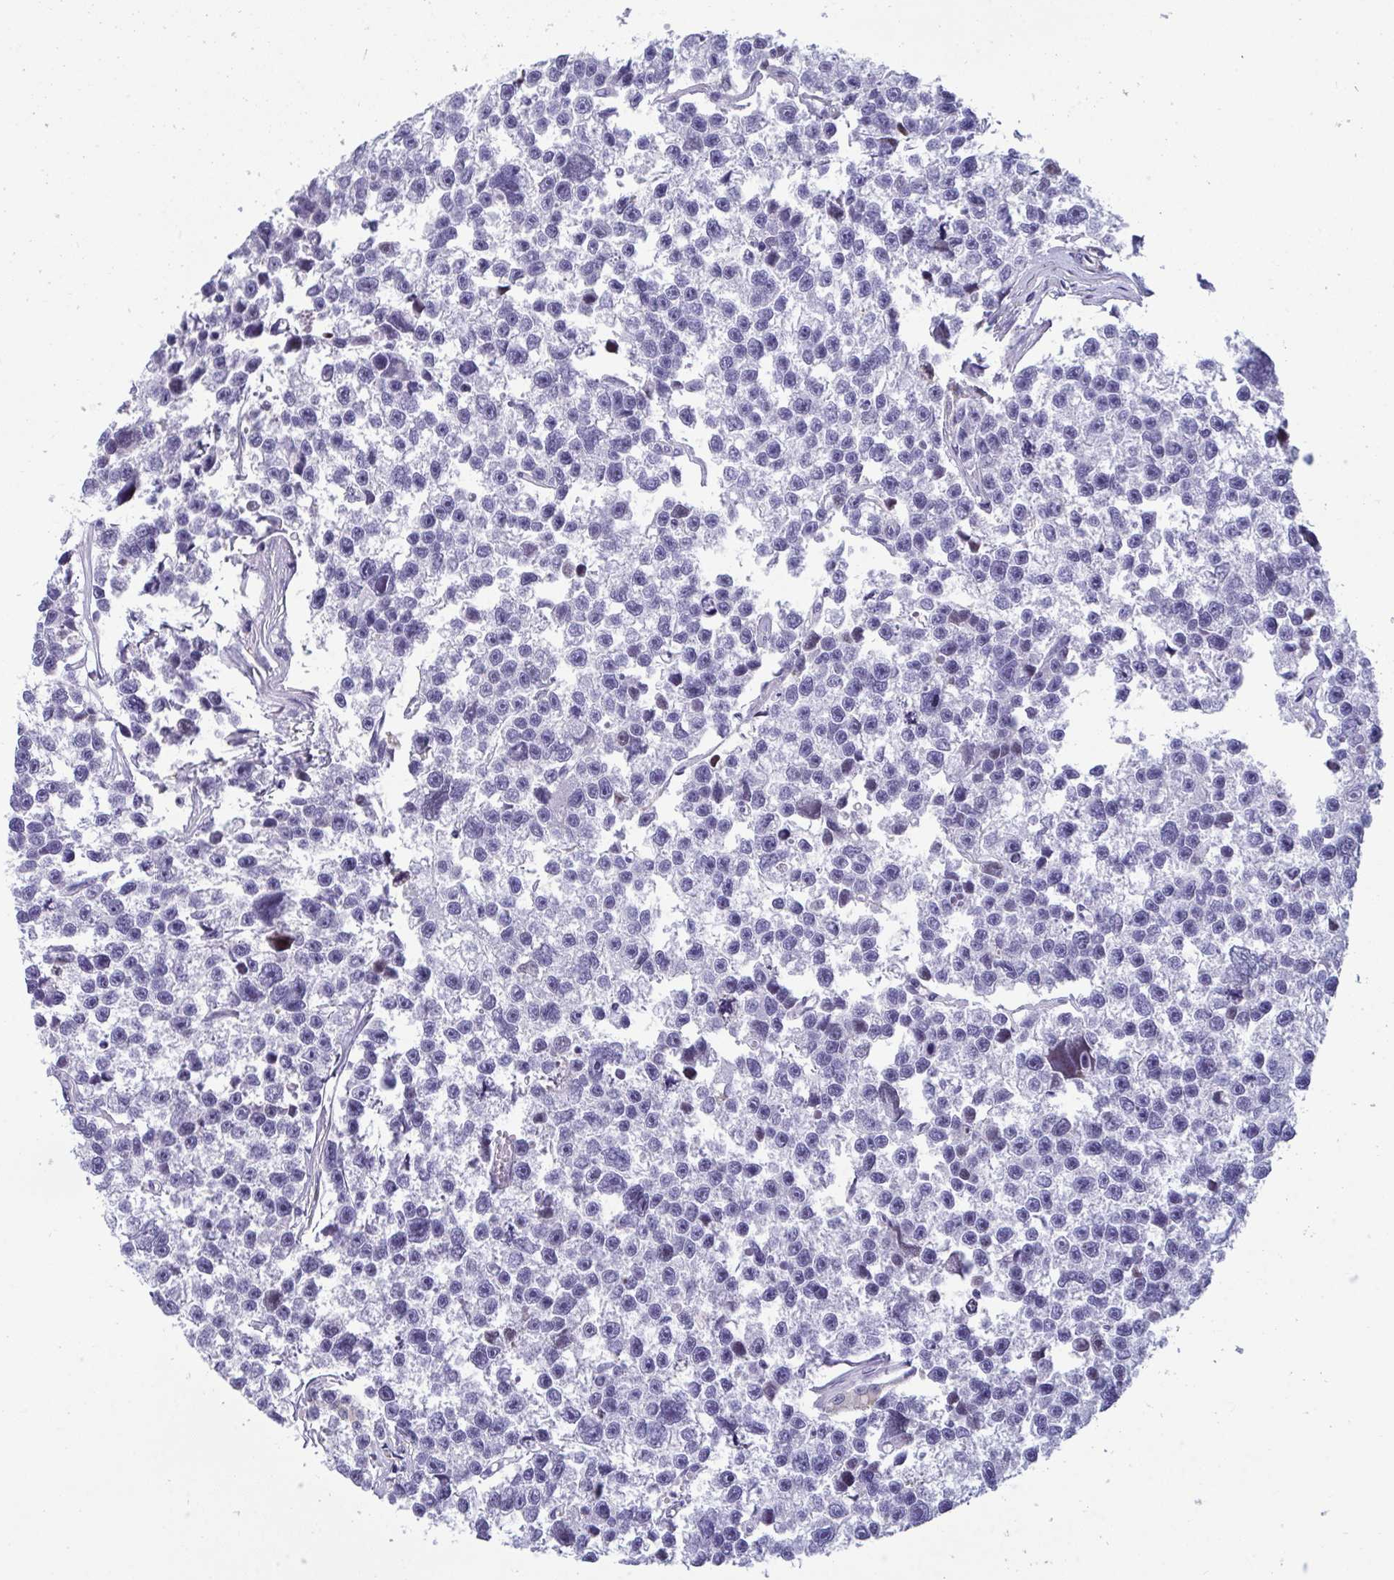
{"staining": {"intensity": "negative", "quantity": "none", "location": "none"}, "tissue": "testis cancer", "cell_type": "Tumor cells", "image_type": "cancer", "snomed": [{"axis": "morphology", "description": "Seminoma, NOS"}, {"axis": "topography", "description": "Testis"}], "caption": "Testis cancer stained for a protein using IHC displays no expression tumor cells.", "gene": "MS4A14", "patient": {"sex": "male", "age": 26}}